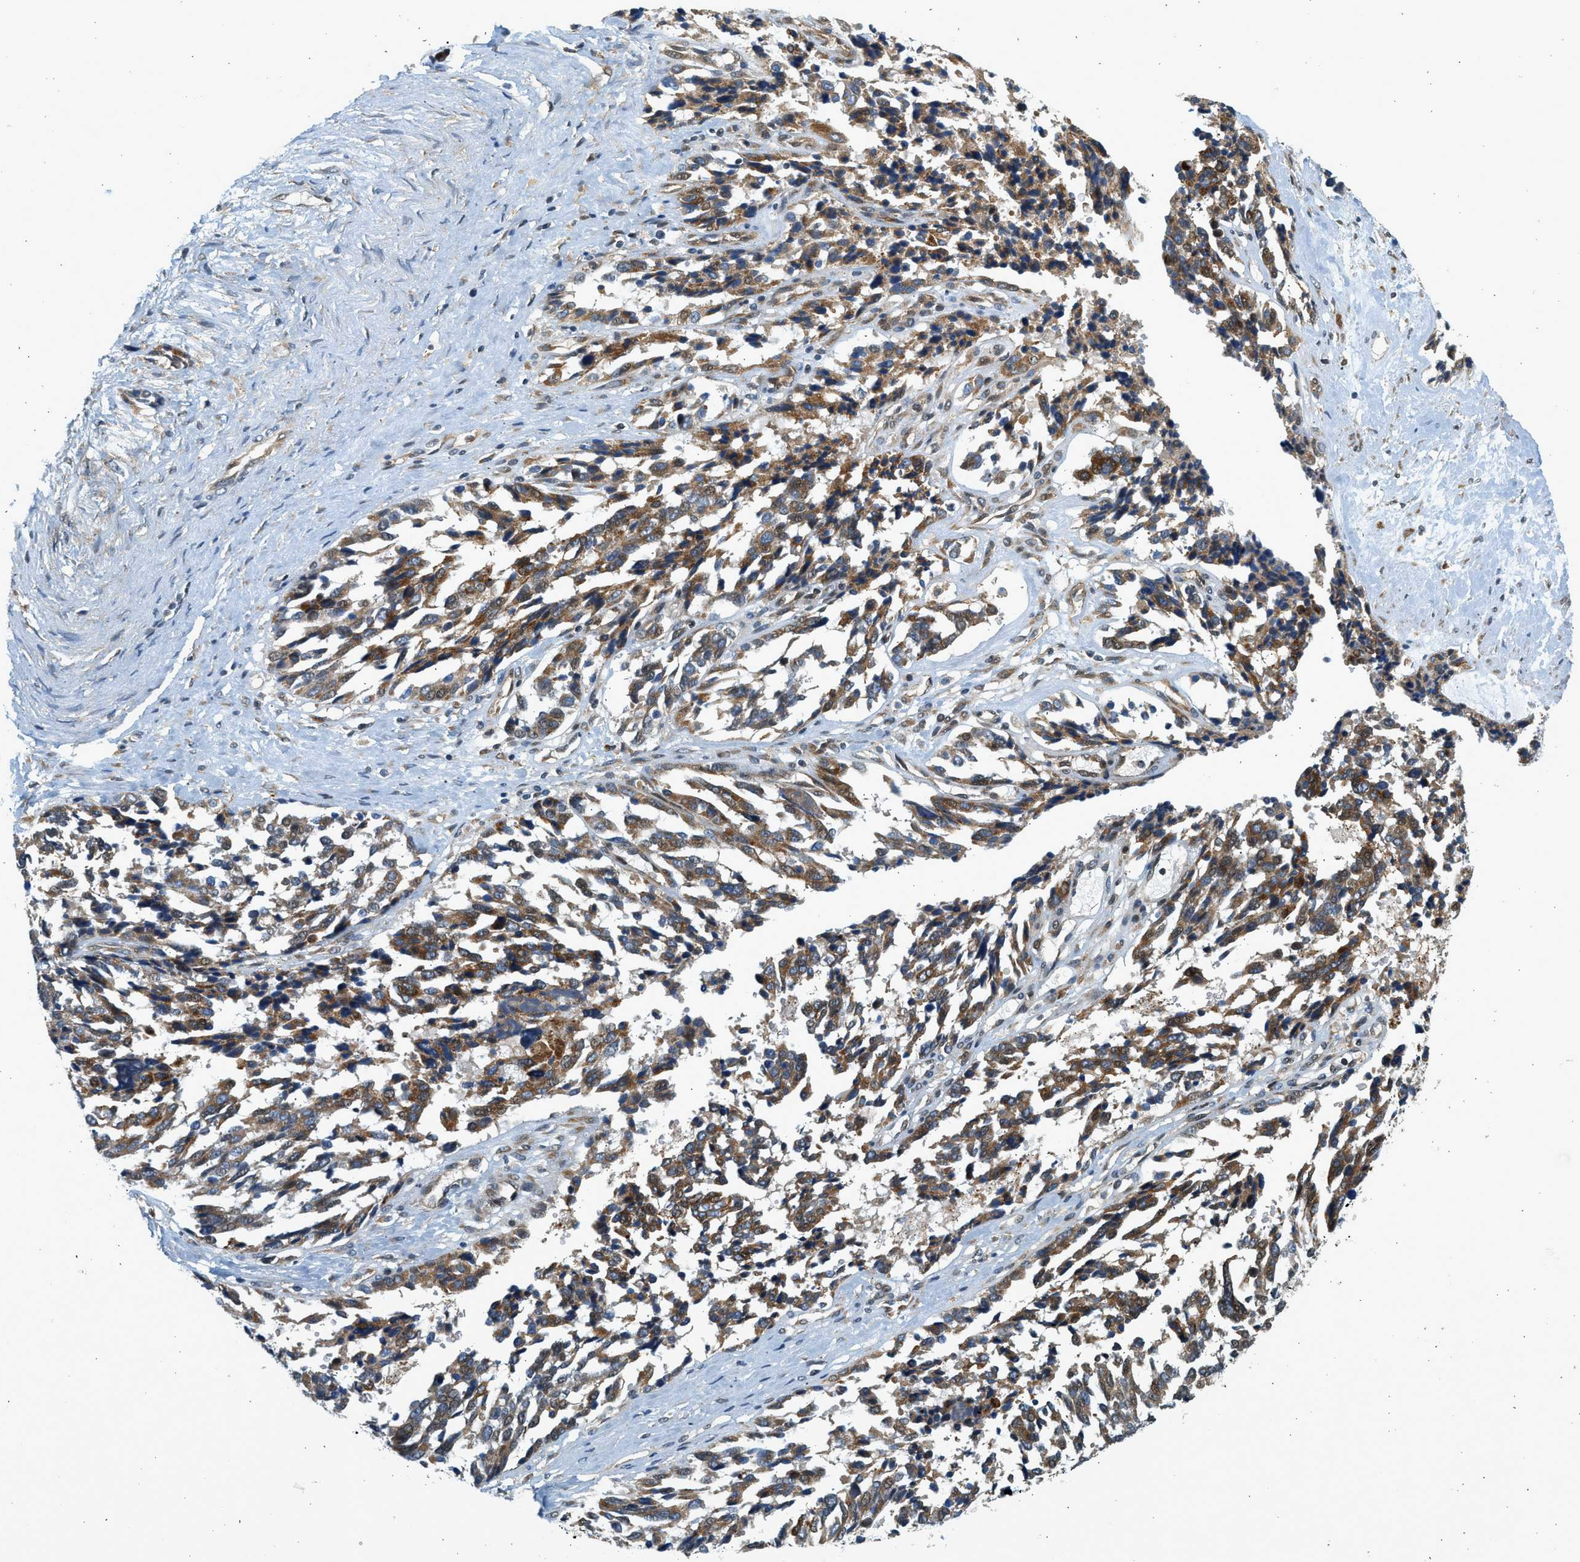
{"staining": {"intensity": "moderate", "quantity": ">75%", "location": "cytoplasmic/membranous"}, "tissue": "ovarian cancer", "cell_type": "Tumor cells", "image_type": "cancer", "snomed": [{"axis": "morphology", "description": "Cystadenocarcinoma, serous, NOS"}, {"axis": "topography", "description": "Ovary"}], "caption": "Tumor cells reveal medium levels of moderate cytoplasmic/membranous expression in approximately >75% of cells in serous cystadenocarcinoma (ovarian).", "gene": "NRSN2", "patient": {"sex": "female", "age": 44}}